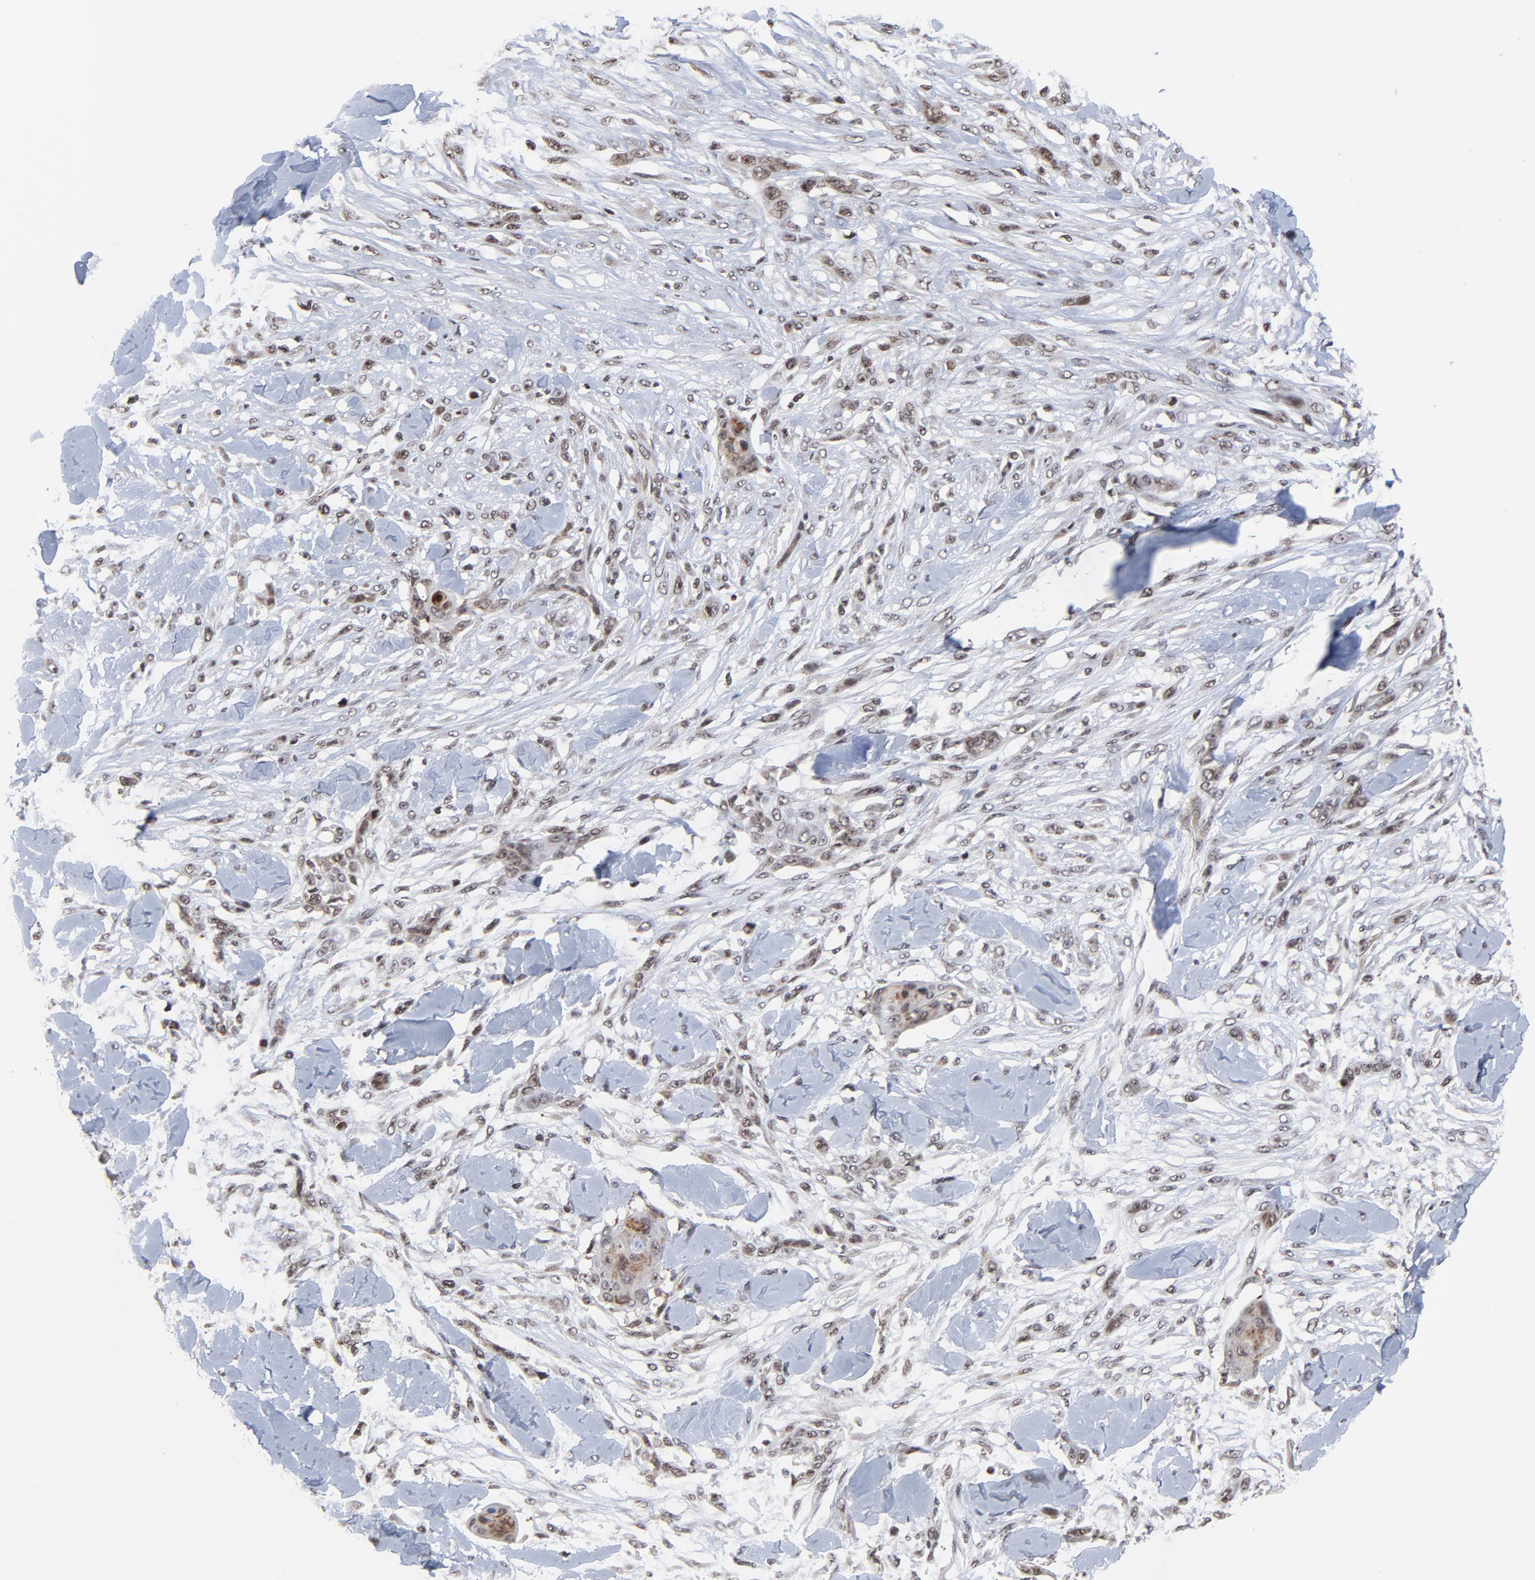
{"staining": {"intensity": "moderate", "quantity": ">75%", "location": "nuclear"}, "tissue": "skin cancer", "cell_type": "Tumor cells", "image_type": "cancer", "snomed": [{"axis": "morphology", "description": "Squamous cell carcinoma, NOS"}, {"axis": "topography", "description": "Skin"}], "caption": "A brown stain shows moderate nuclear staining of a protein in squamous cell carcinoma (skin) tumor cells.", "gene": "ZNF777", "patient": {"sex": "female", "age": 59}}